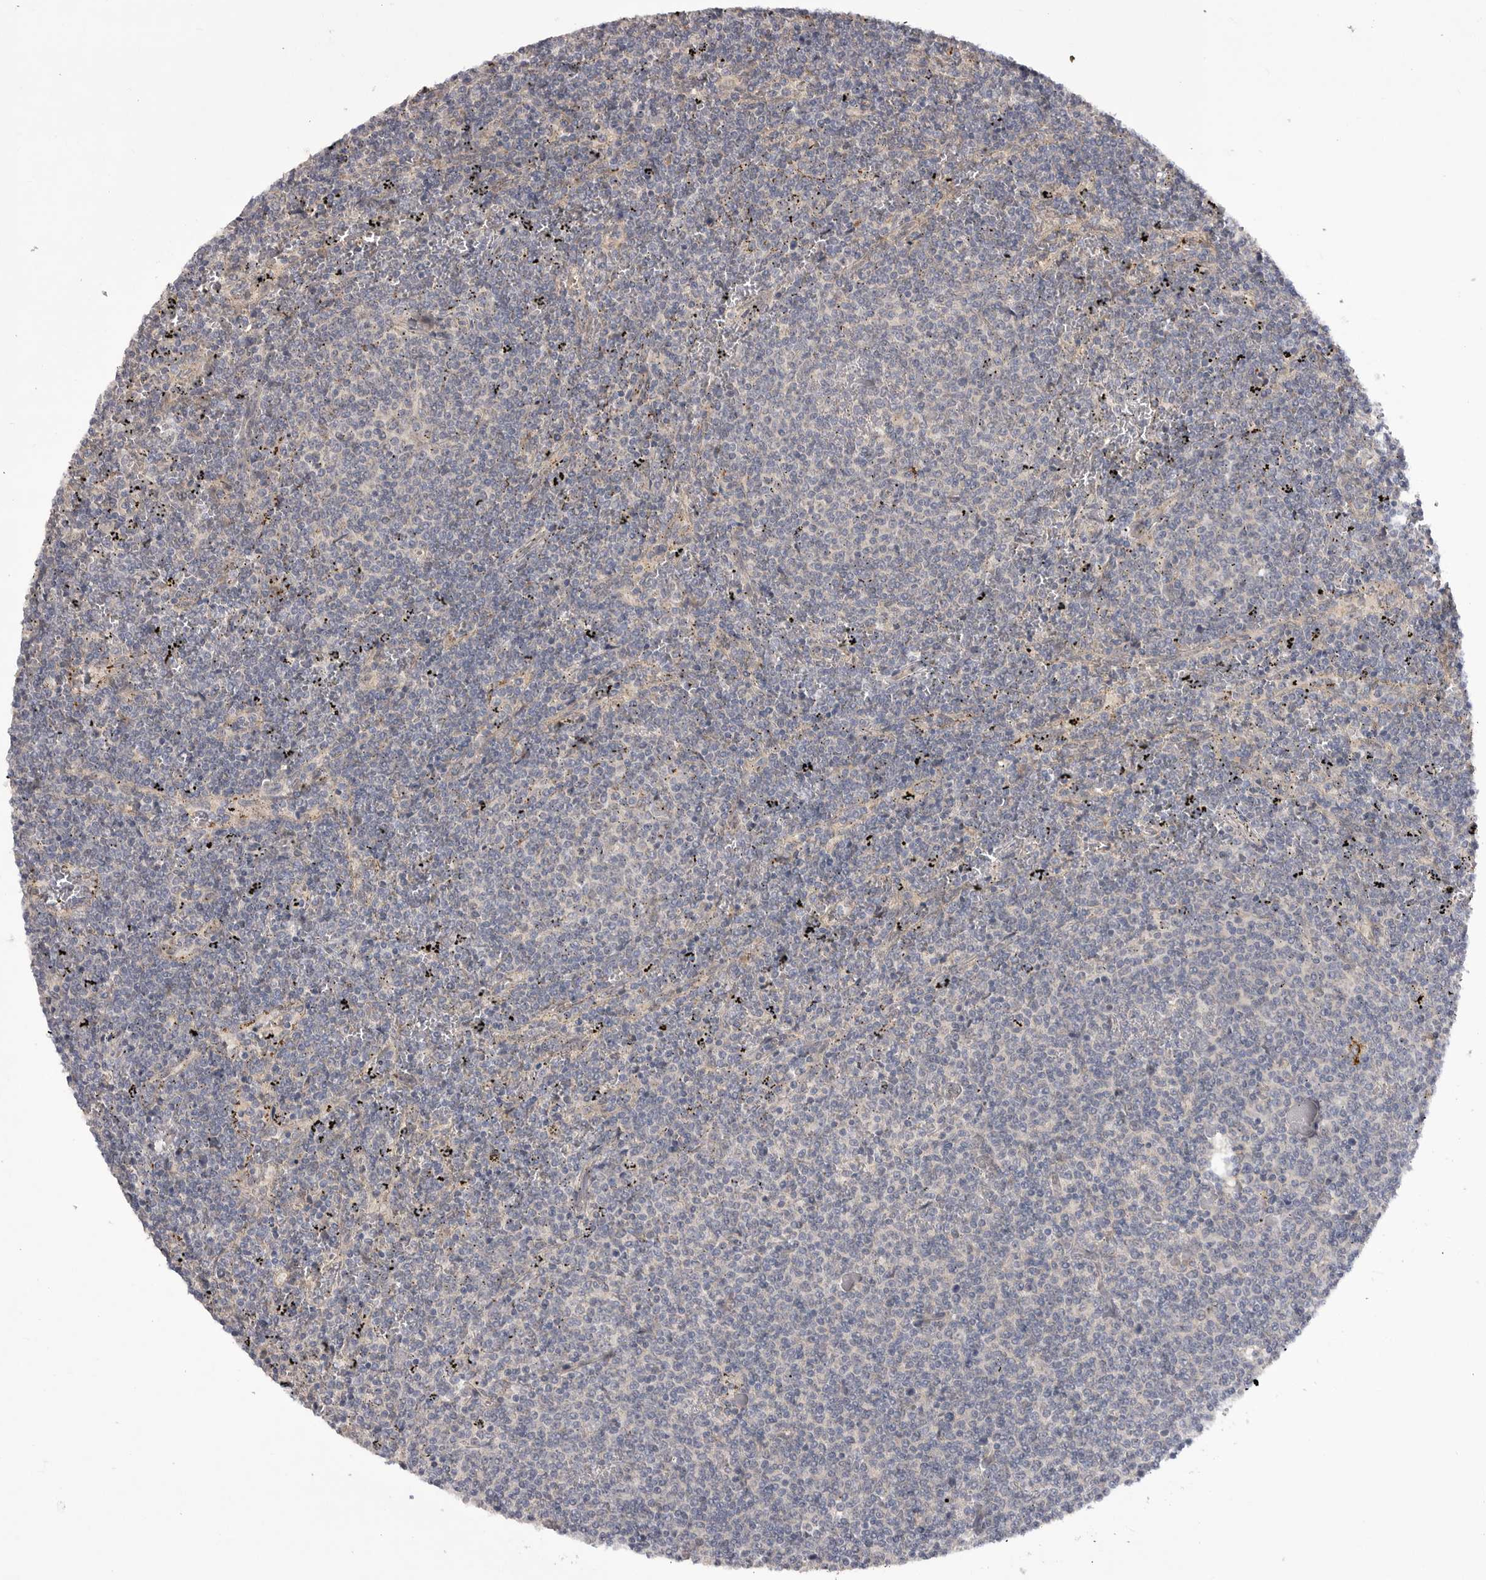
{"staining": {"intensity": "negative", "quantity": "none", "location": "none"}, "tissue": "lymphoma", "cell_type": "Tumor cells", "image_type": "cancer", "snomed": [{"axis": "morphology", "description": "Malignant lymphoma, non-Hodgkin's type, Low grade"}, {"axis": "topography", "description": "Spleen"}], "caption": "Immunohistochemical staining of human lymphoma demonstrates no significant staining in tumor cells.", "gene": "DHDDS", "patient": {"sex": "female", "age": 50}}